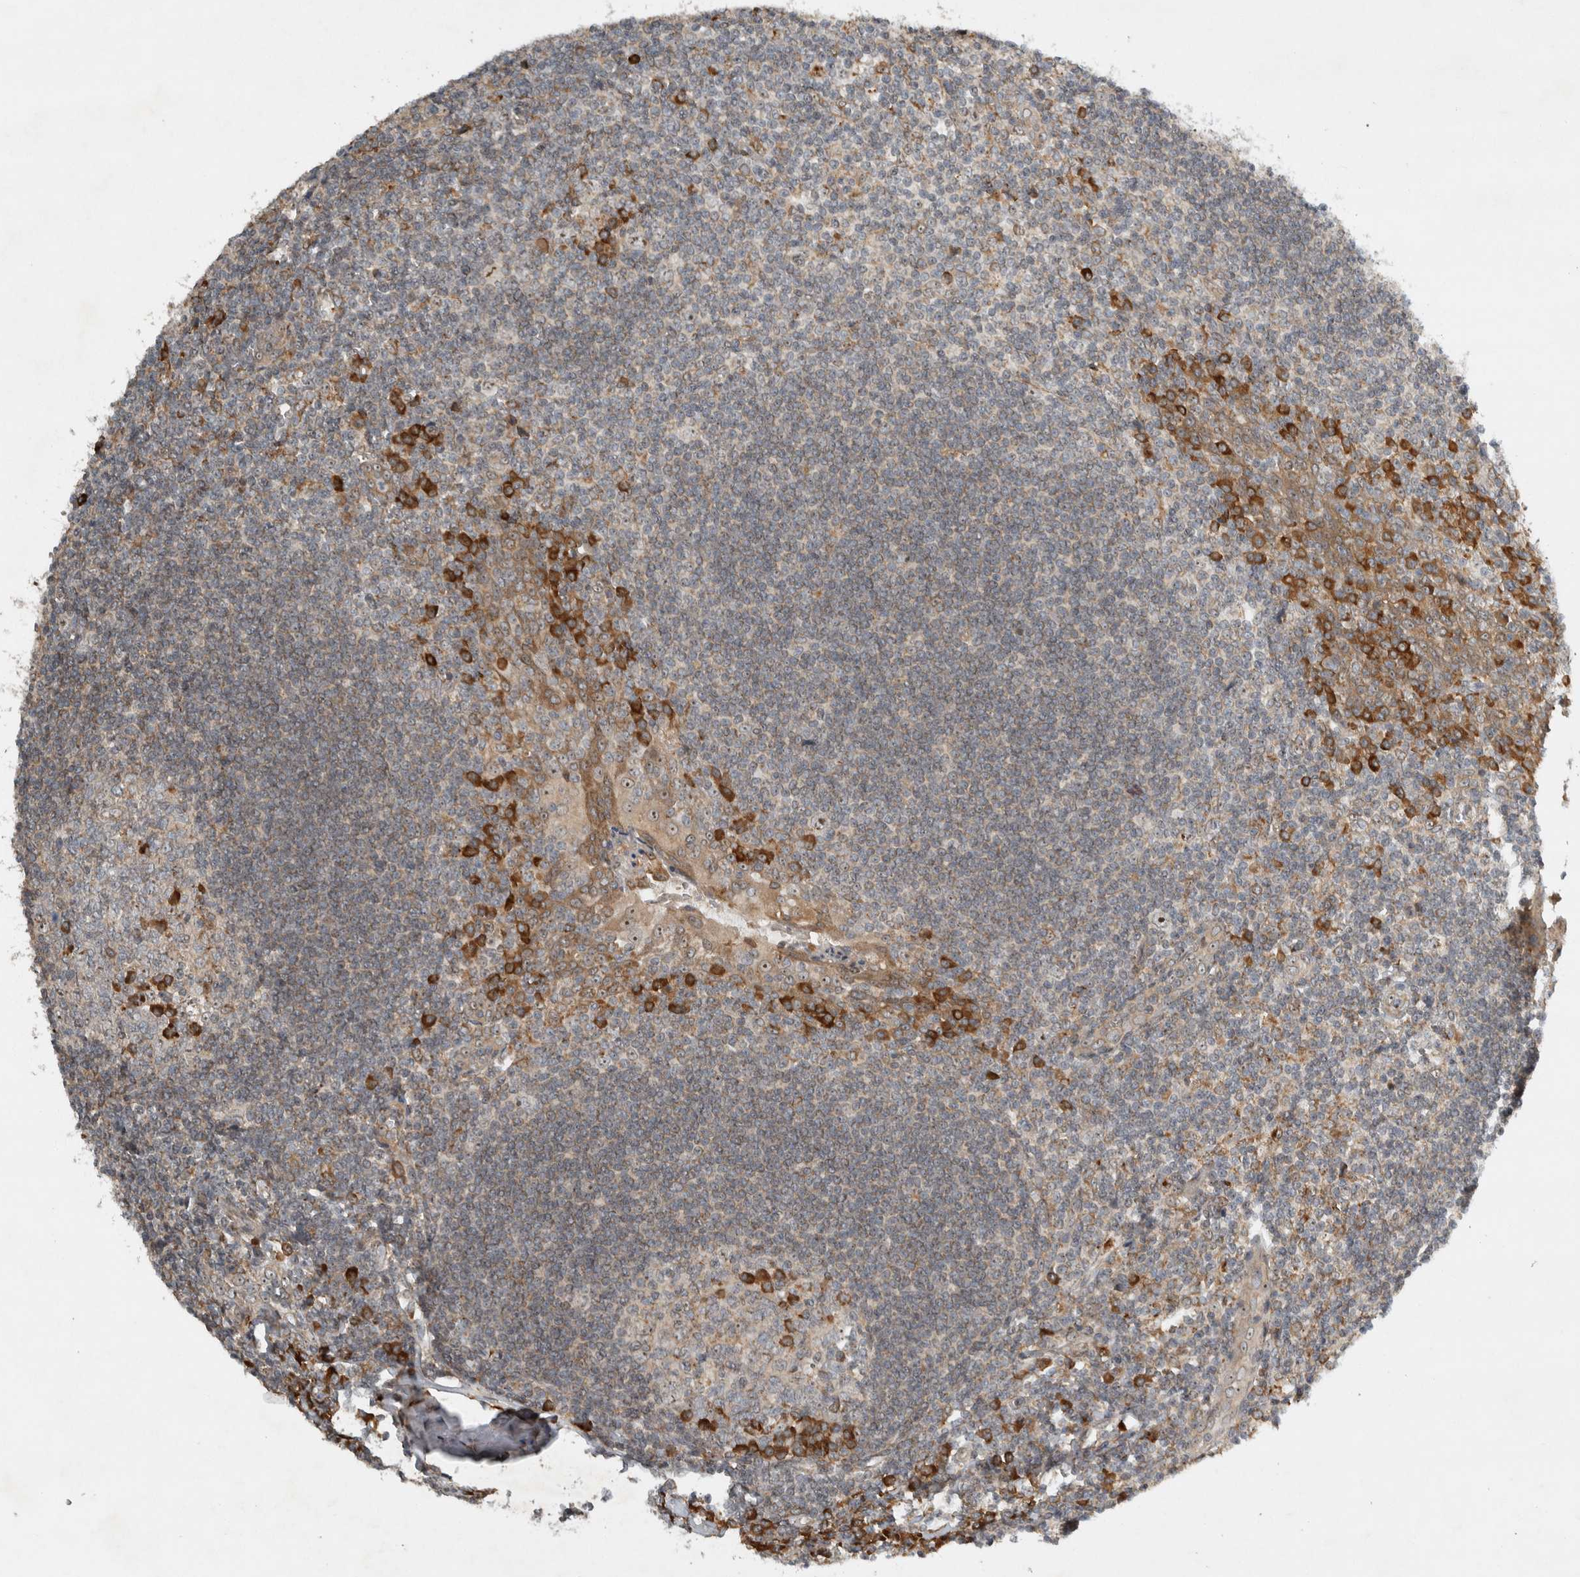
{"staining": {"intensity": "strong", "quantity": "<25%", "location": "nuclear"}, "tissue": "tonsil", "cell_type": "Germinal center cells", "image_type": "normal", "snomed": [{"axis": "morphology", "description": "Normal tissue, NOS"}, {"axis": "topography", "description": "Tonsil"}], "caption": "Human tonsil stained with a brown dye displays strong nuclear positive expression in about <25% of germinal center cells.", "gene": "GPR137B", "patient": {"sex": "male", "age": 27}}